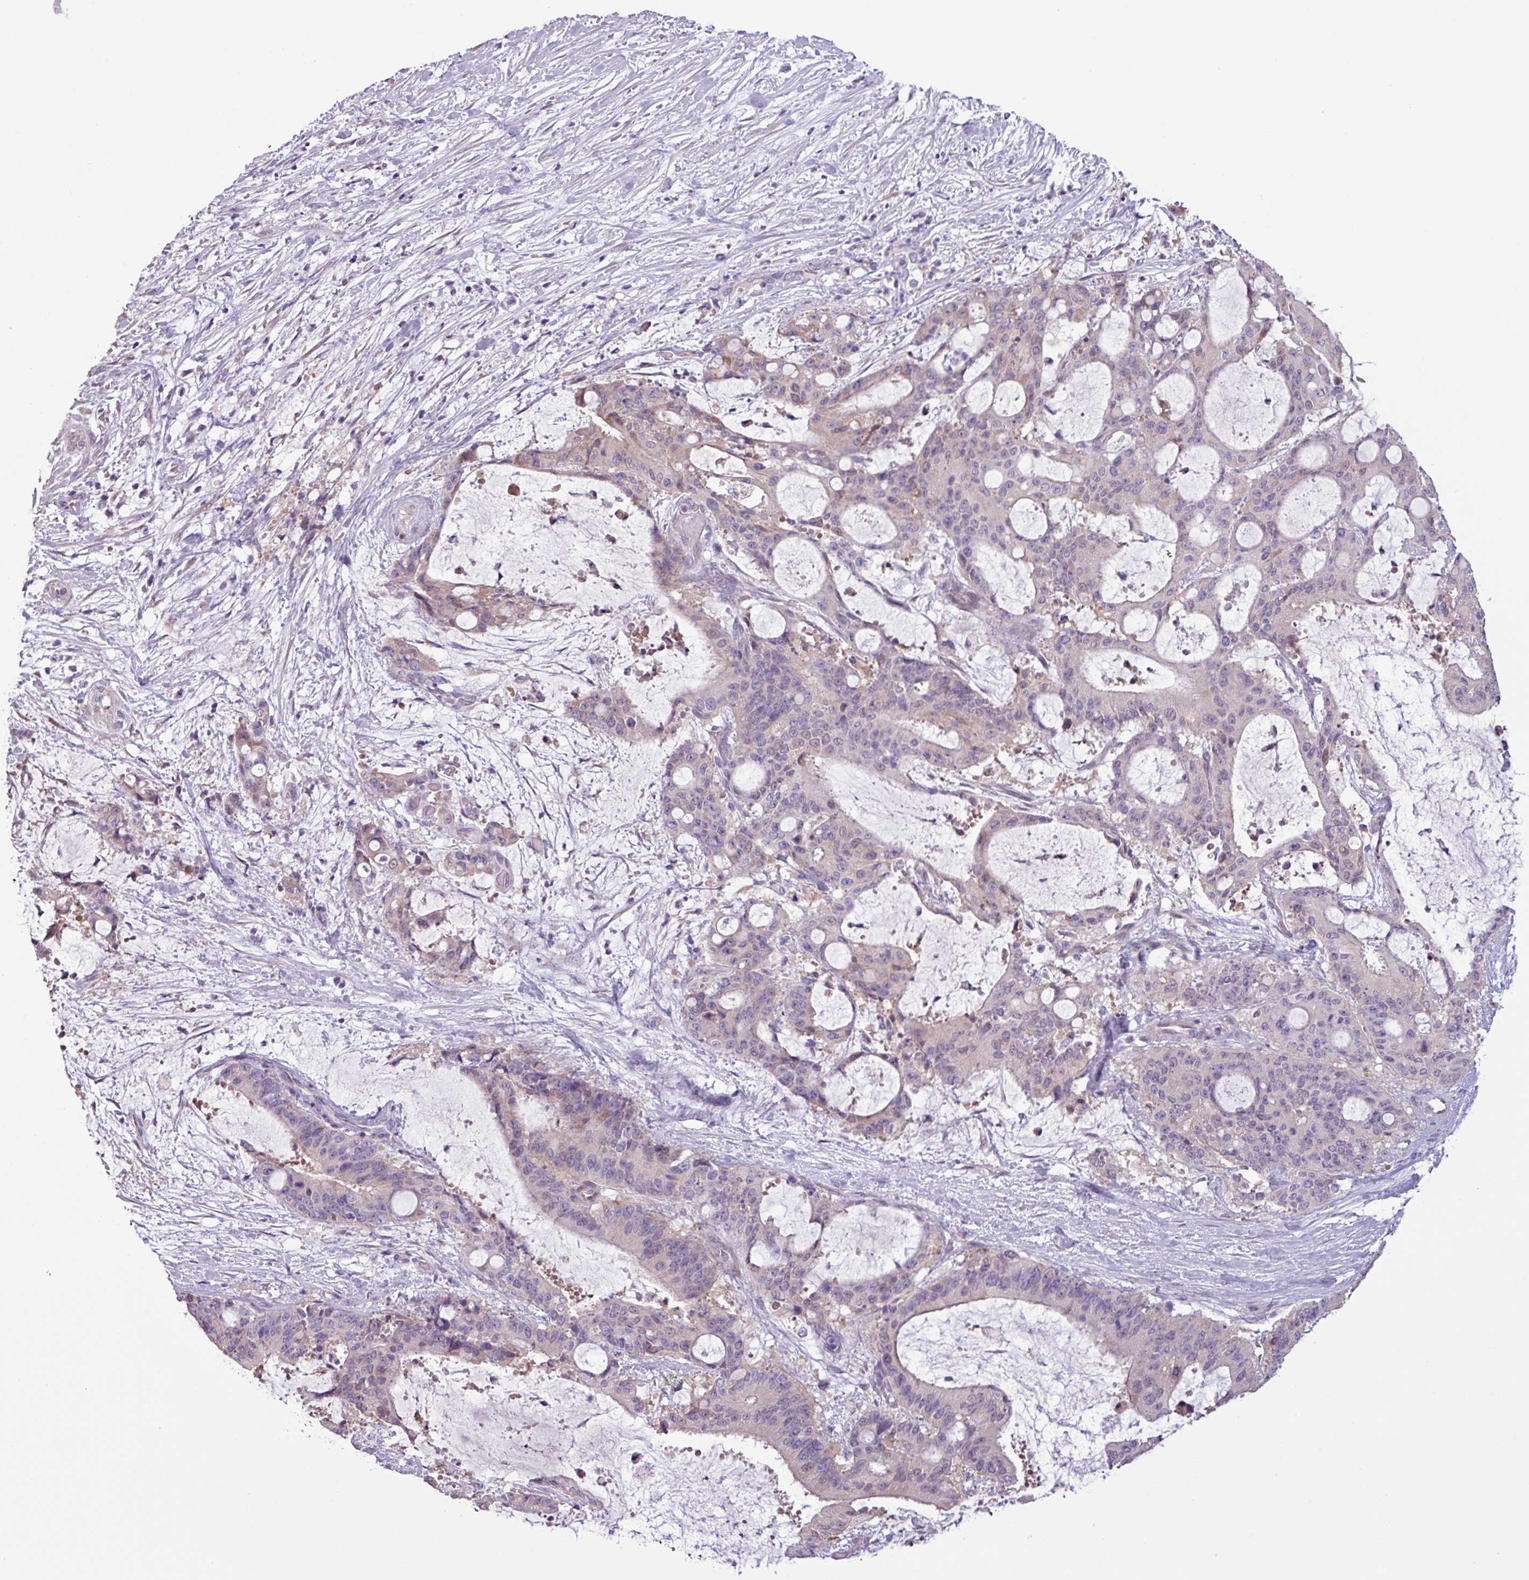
{"staining": {"intensity": "weak", "quantity": "<25%", "location": "cytoplasmic/membranous"}, "tissue": "liver cancer", "cell_type": "Tumor cells", "image_type": "cancer", "snomed": [{"axis": "morphology", "description": "Normal tissue, NOS"}, {"axis": "morphology", "description": "Cholangiocarcinoma"}, {"axis": "topography", "description": "Liver"}, {"axis": "topography", "description": "Peripheral nerve tissue"}], "caption": "IHC photomicrograph of human liver cancer stained for a protein (brown), which displays no staining in tumor cells.", "gene": "C20orf27", "patient": {"sex": "female", "age": 73}}